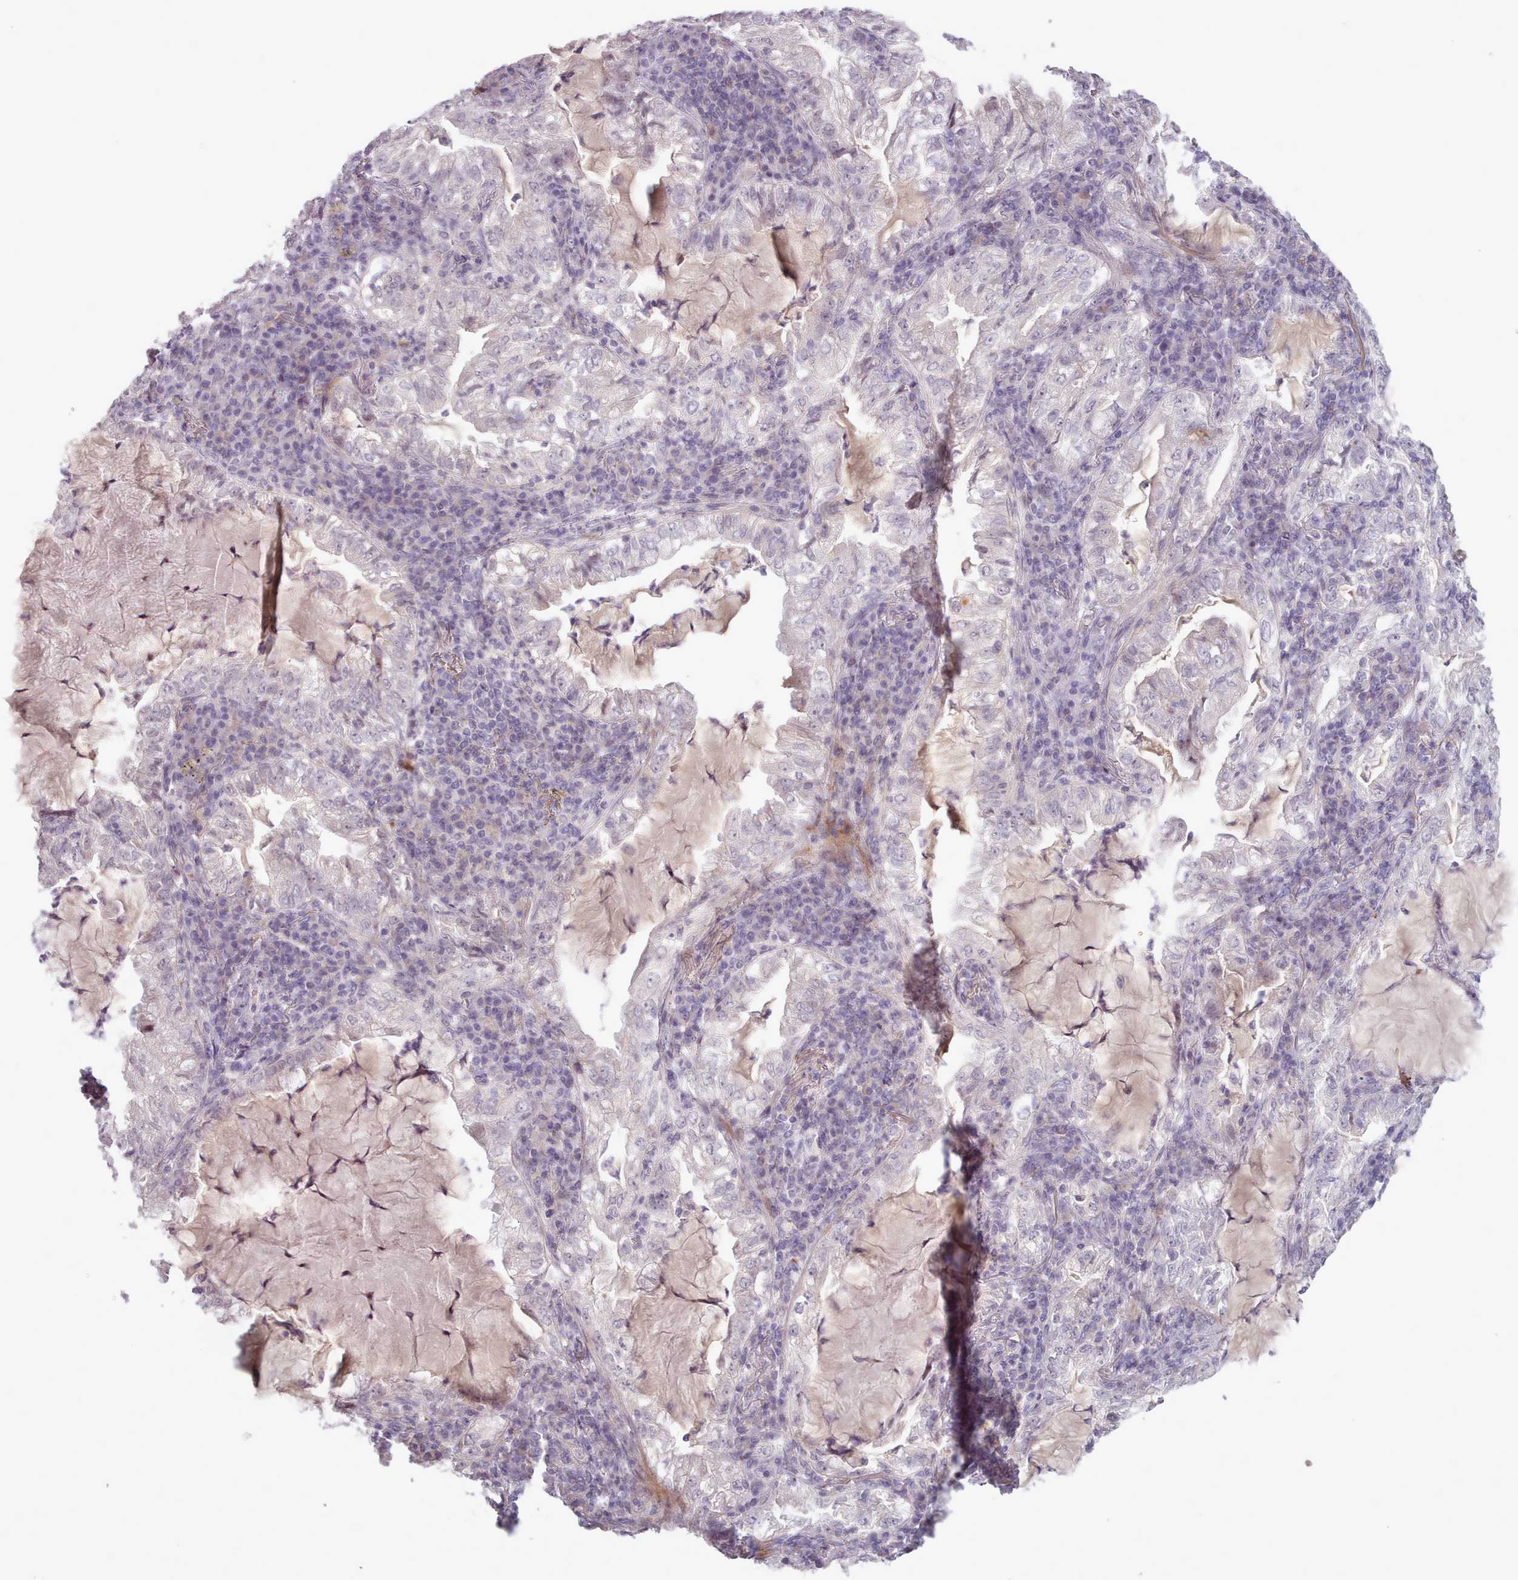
{"staining": {"intensity": "negative", "quantity": "none", "location": "none"}, "tissue": "lung cancer", "cell_type": "Tumor cells", "image_type": "cancer", "snomed": [{"axis": "morphology", "description": "Adenocarcinoma, NOS"}, {"axis": "topography", "description": "Lung"}], "caption": "Immunohistochemistry histopathology image of neoplastic tissue: lung cancer (adenocarcinoma) stained with DAB (3,3'-diaminobenzidine) demonstrates no significant protein expression in tumor cells.", "gene": "LEFTY2", "patient": {"sex": "female", "age": 73}}